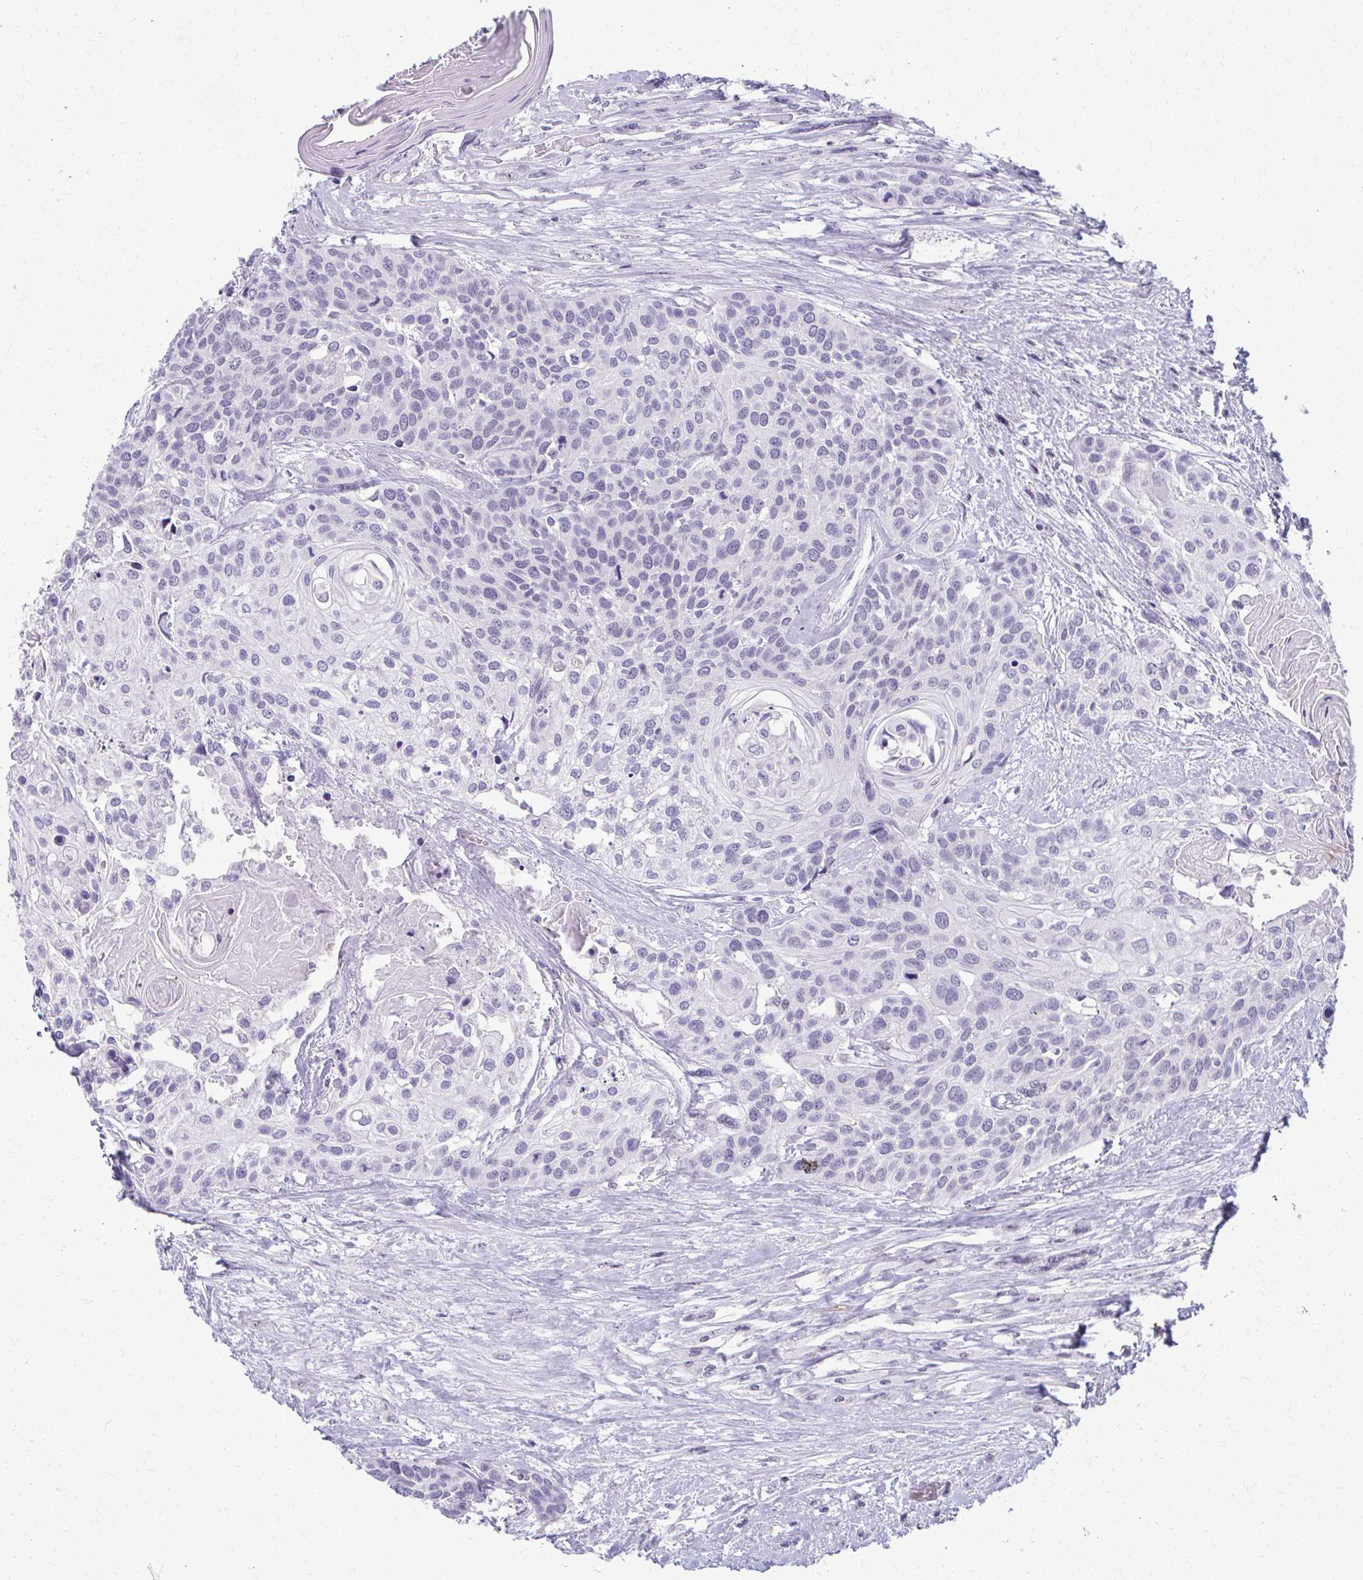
{"staining": {"intensity": "negative", "quantity": "none", "location": "none"}, "tissue": "head and neck cancer", "cell_type": "Tumor cells", "image_type": "cancer", "snomed": [{"axis": "morphology", "description": "Squamous cell carcinoma, NOS"}, {"axis": "topography", "description": "Head-Neck"}], "caption": "Immunohistochemical staining of head and neck cancer (squamous cell carcinoma) reveals no significant staining in tumor cells.", "gene": "MAF1", "patient": {"sex": "female", "age": 50}}